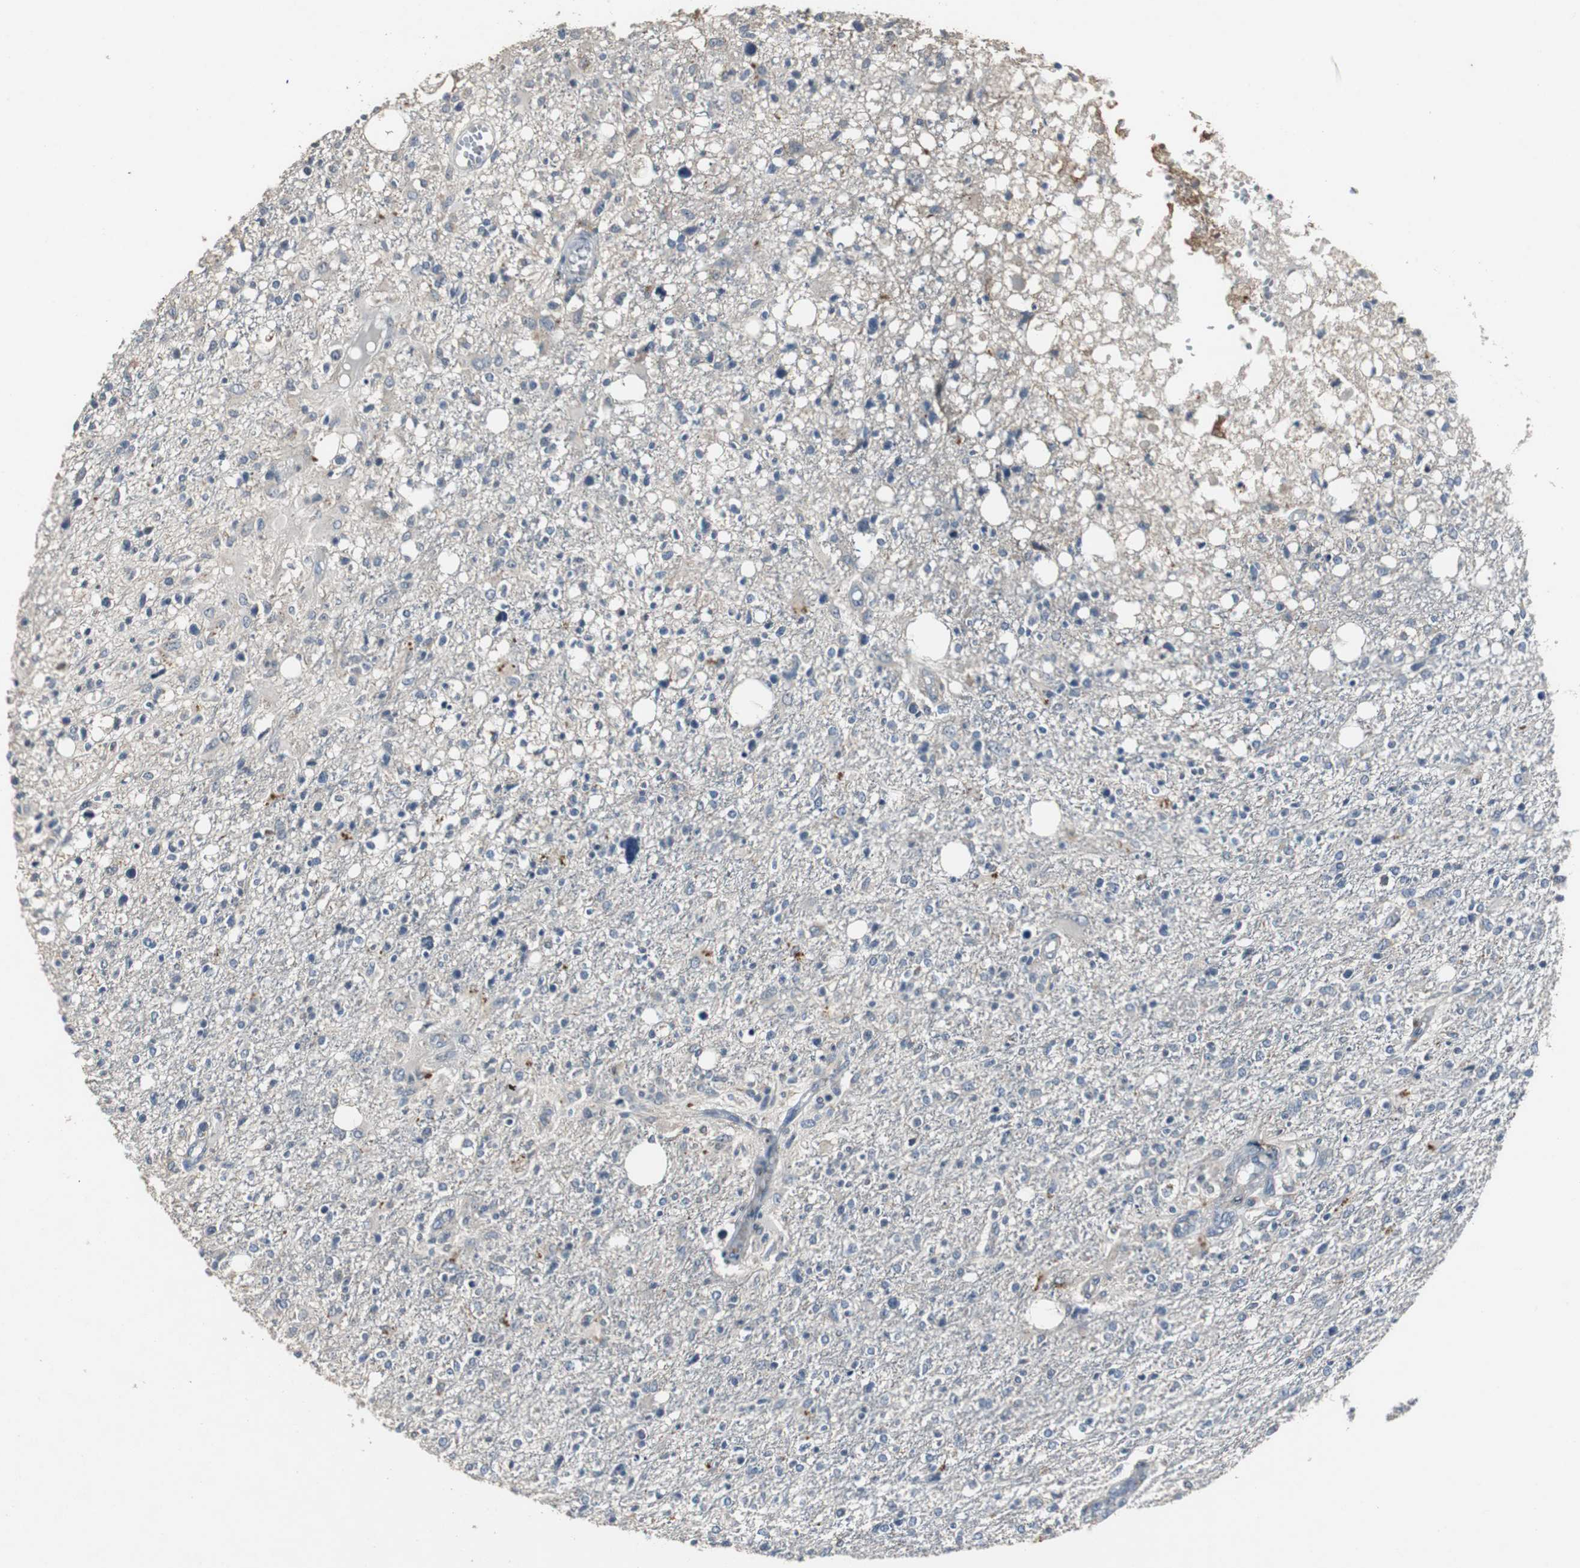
{"staining": {"intensity": "weak", "quantity": "<25%", "location": "cytoplasmic/membranous"}, "tissue": "glioma", "cell_type": "Tumor cells", "image_type": "cancer", "snomed": [{"axis": "morphology", "description": "Glioma, malignant, High grade"}, {"axis": "topography", "description": "Cerebral cortex"}], "caption": "This is an IHC histopathology image of human malignant glioma (high-grade). There is no expression in tumor cells.", "gene": "PCYT1B", "patient": {"sex": "male", "age": 76}}